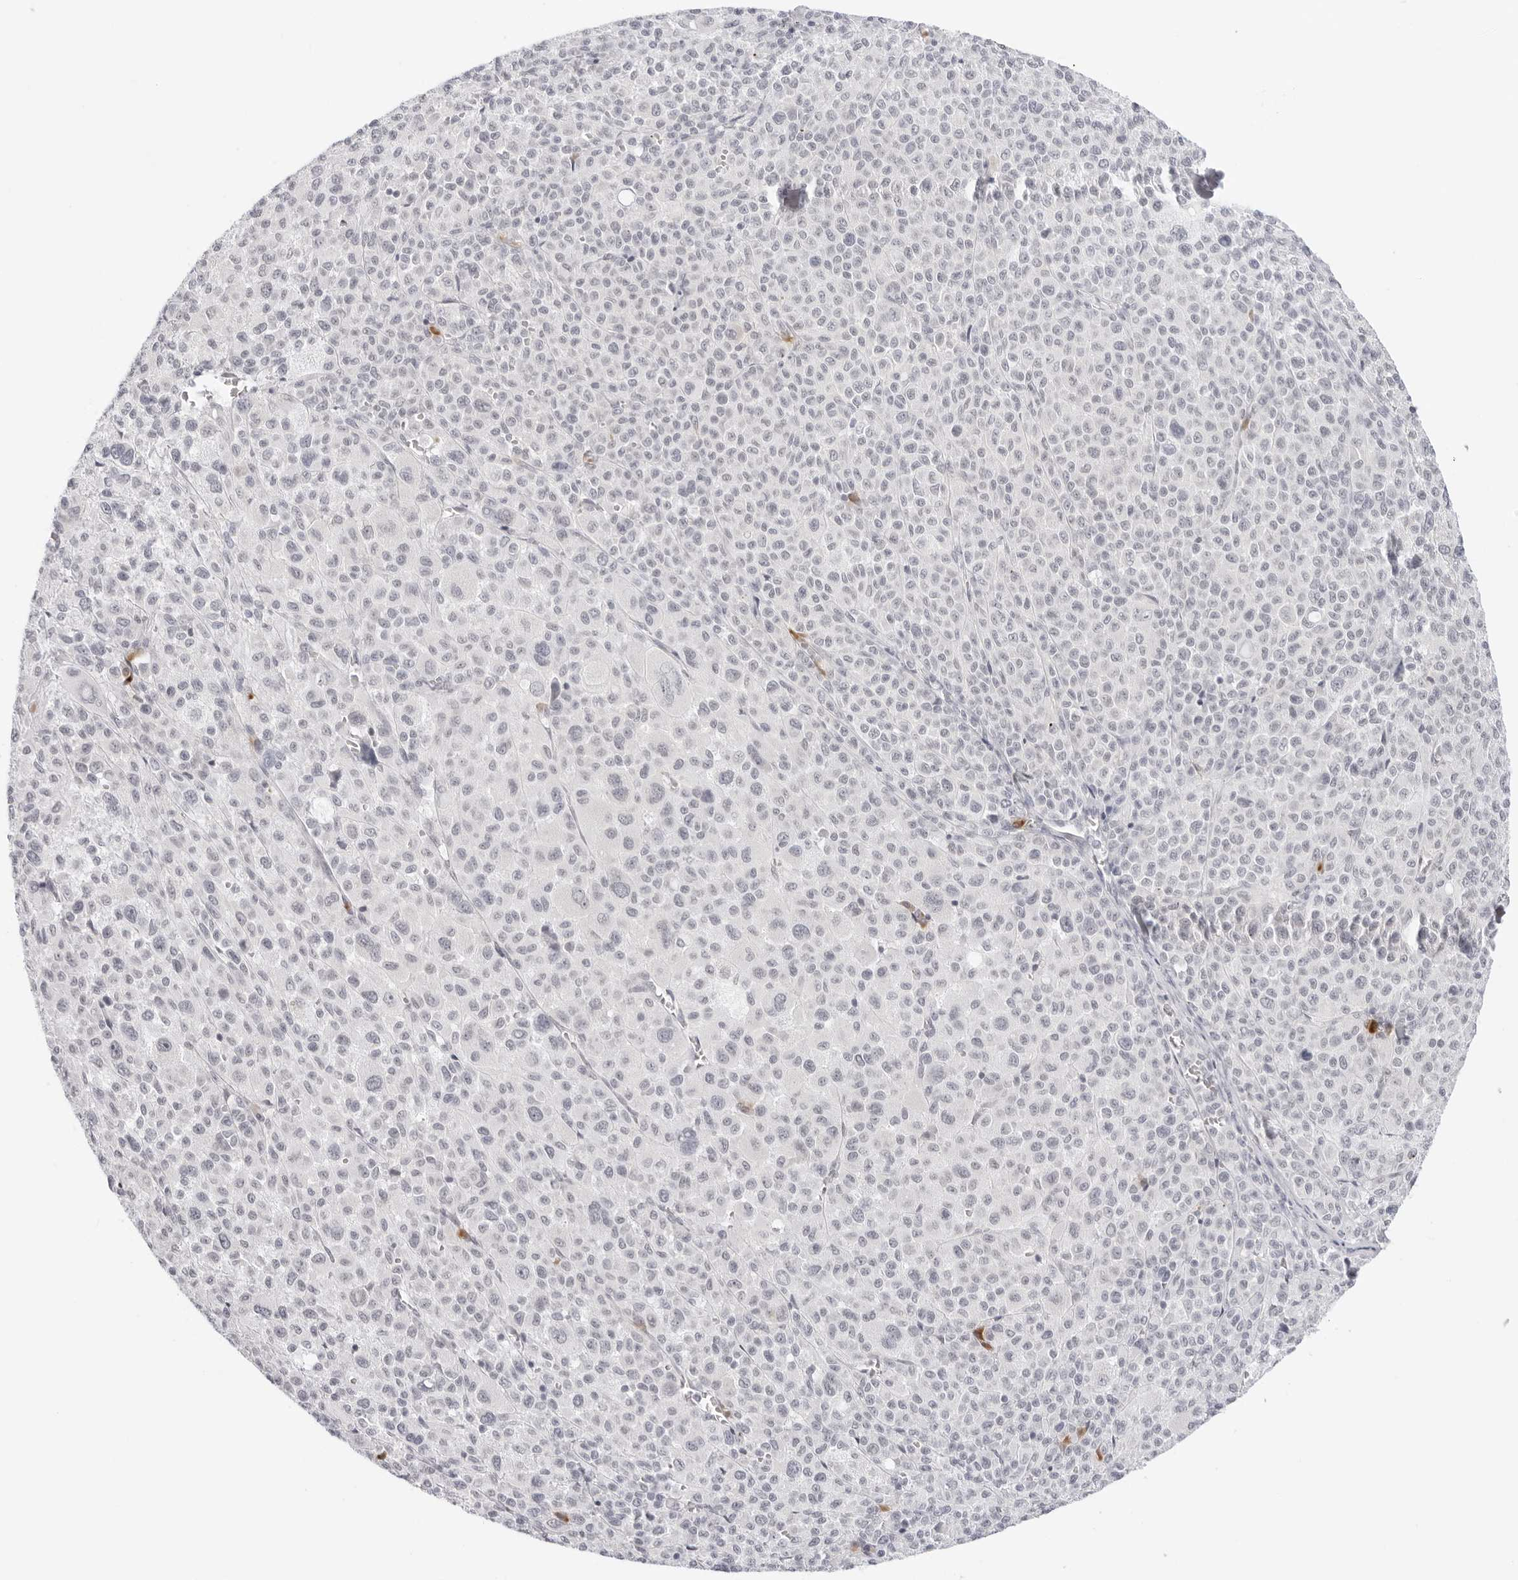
{"staining": {"intensity": "negative", "quantity": "none", "location": "none"}, "tissue": "melanoma", "cell_type": "Tumor cells", "image_type": "cancer", "snomed": [{"axis": "morphology", "description": "Malignant melanoma, Metastatic site"}, {"axis": "topography", "description": "Skin"}], "caption": "Tumor cells are negative for brown protein staining in melanoma.", "gene": "EDN2", "patient": {"sex": "female", "age": 74}}